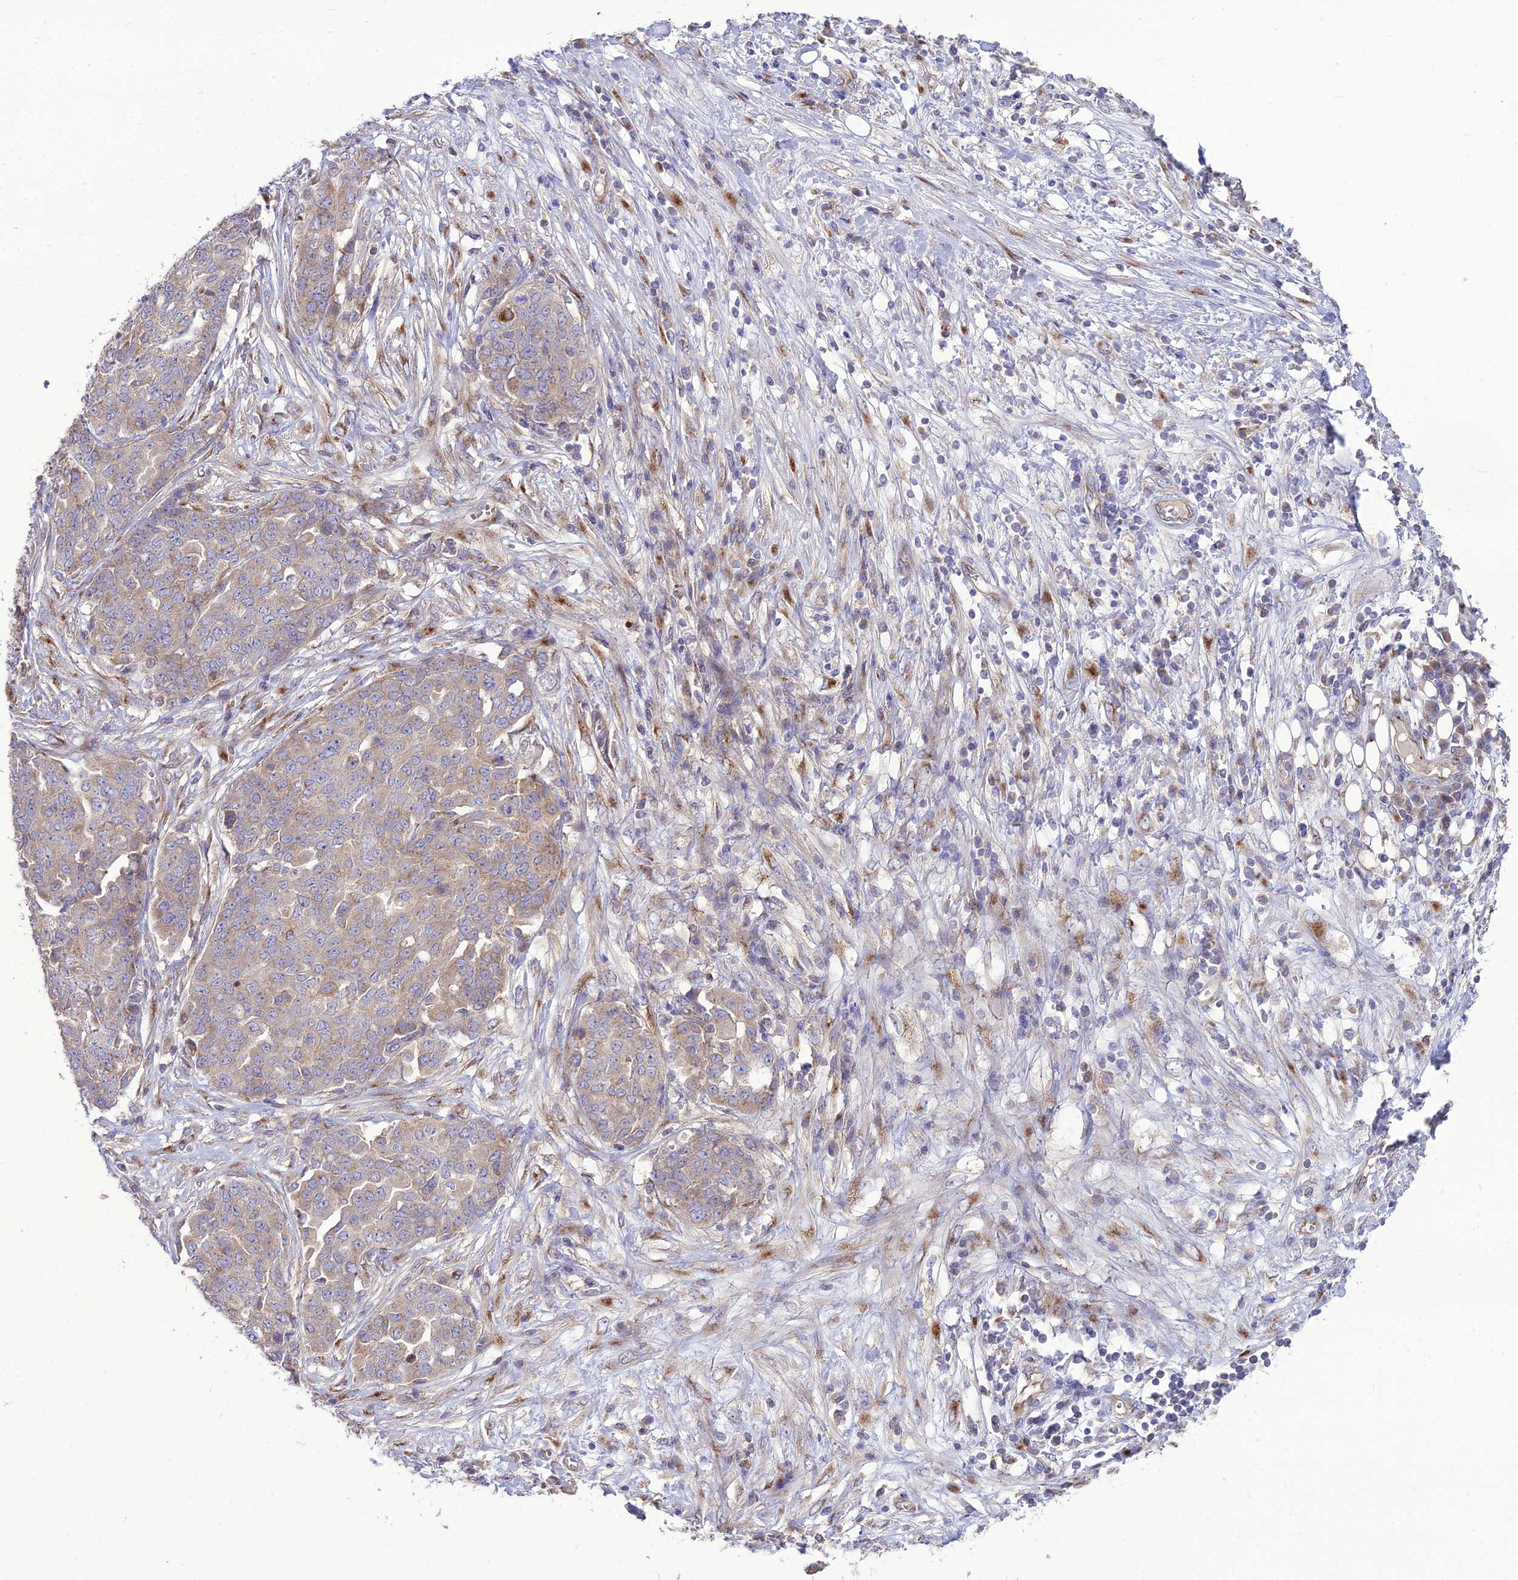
{"staining": {"intensity": "weak", "quantity": "25%-75%", "location": "cytoplasmic/membranous"}, "tissue": "ovarian cancer", "cell_type": "Tumor cells", "image_type": "cancer", "snomed": [{"axis": "morphology", "description": "Cystadenocarcinoma, serous, NOS"}, {"axis": "topography", "description": "Soft tissue"}, {"axis": "topography", "description": "Ovary"}], "caption": "Immunohistochemistry of ovarian serous cystadenocarcinoma exhibits low levels of weak cytoplasmic/membranous staining in about 25%-75% of tumor cells.", "gene": "SPRYD7", "patient": {"sex": "female", "age": 57}}